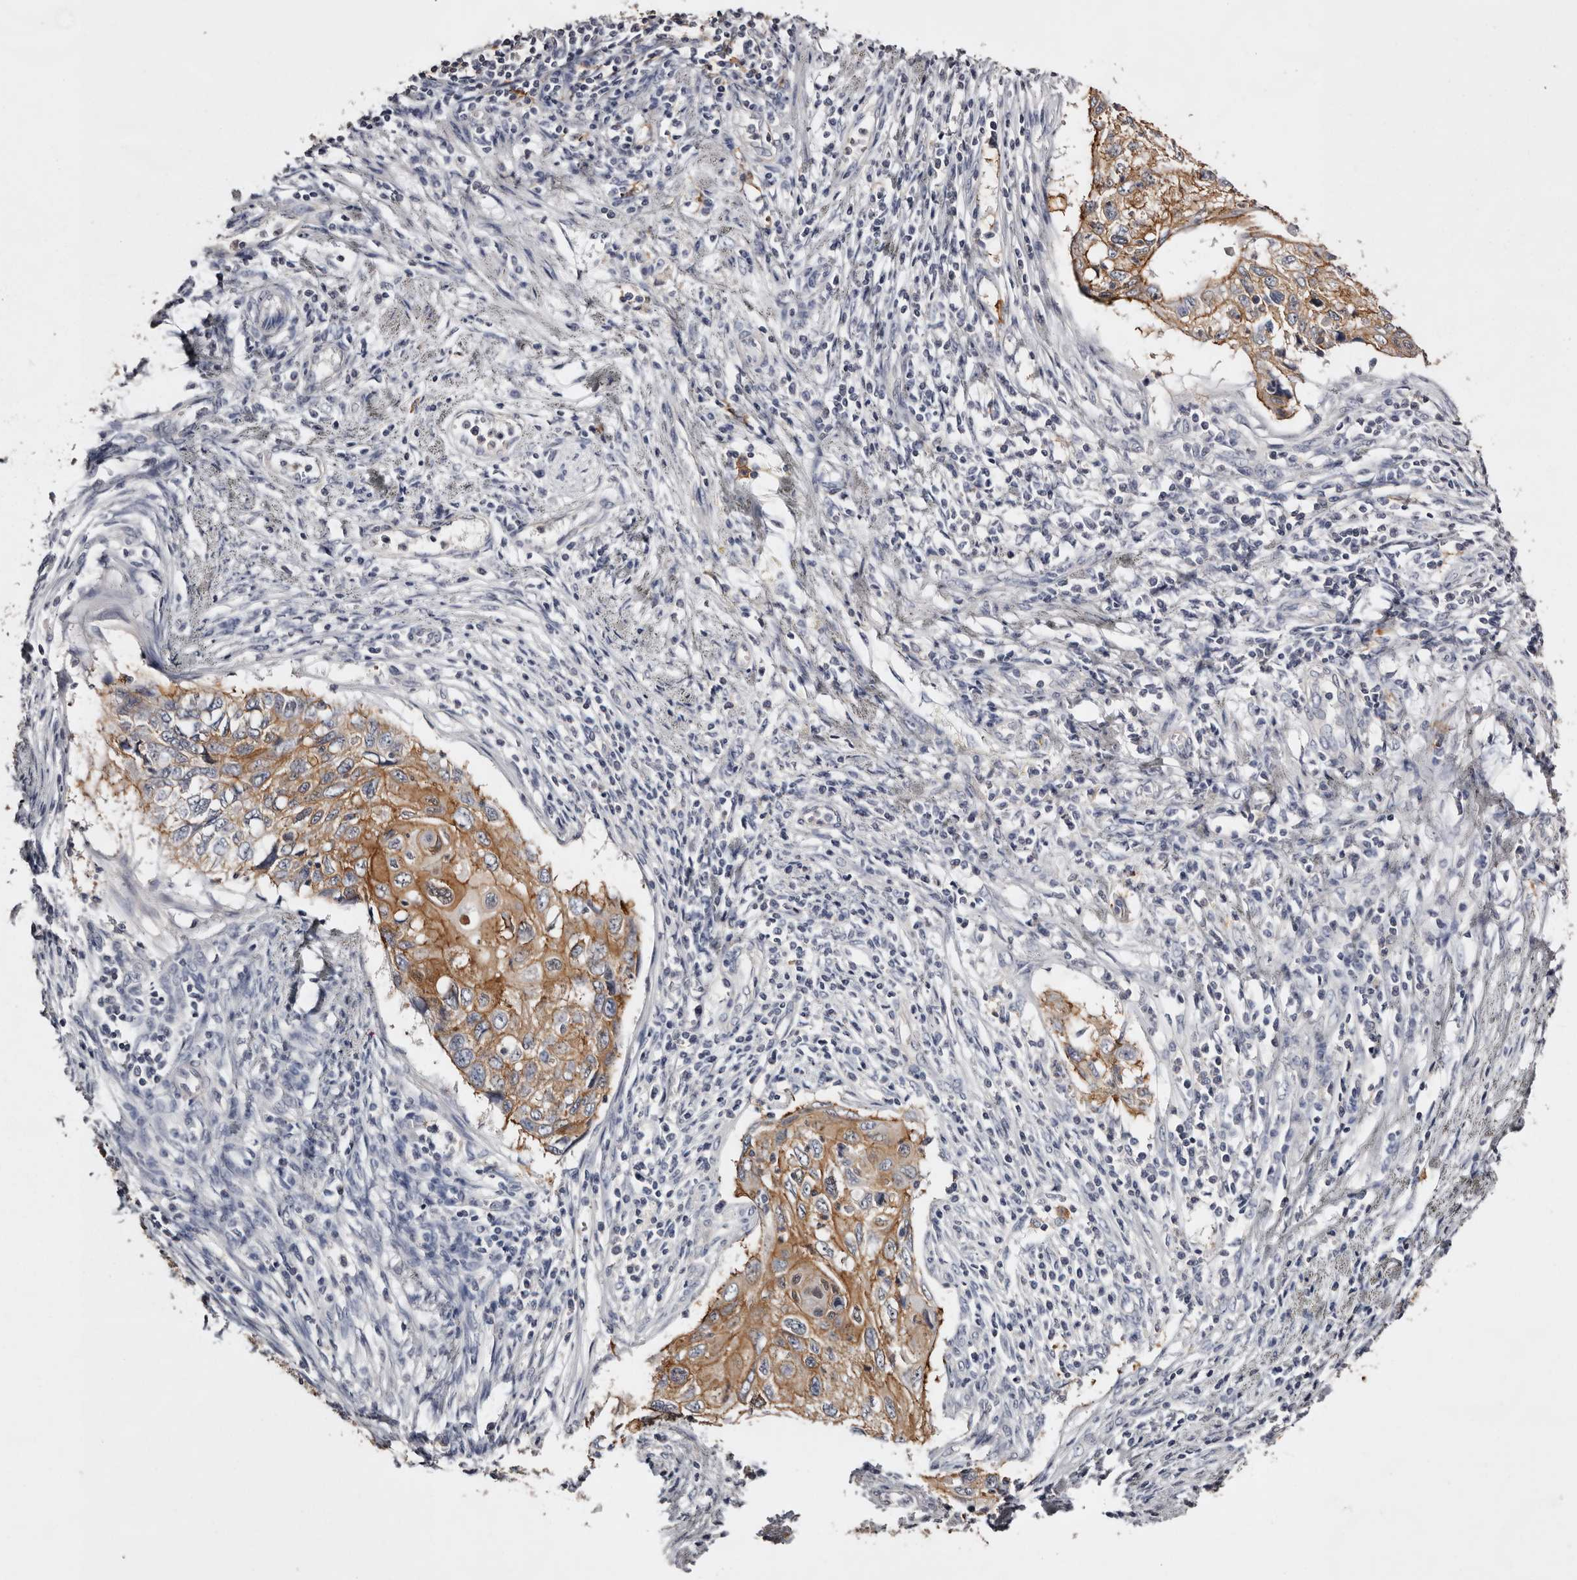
{"staining": {"intensity": "moderate", "quantity": ">75%", "location": "cytoplasmic/membranous"}, "tissue": "cervical cancer", "cell_type": "Tumor cells", "image_type": "cancer", "snomed": [{"axis": "morphology", "description": "Squamous cell carcinoma, NOS"}, {"axis": "topography", "description": "Cervix"}], "caption": "Squamous cell carcinoma (cervical) stained for a protein (brown) reveals moderate cytoplasmic/membranous positive positivity in approximately >75% of tumor cells.", "gene": "LAD1", "patient": {"sex": "female", "age": 70}}